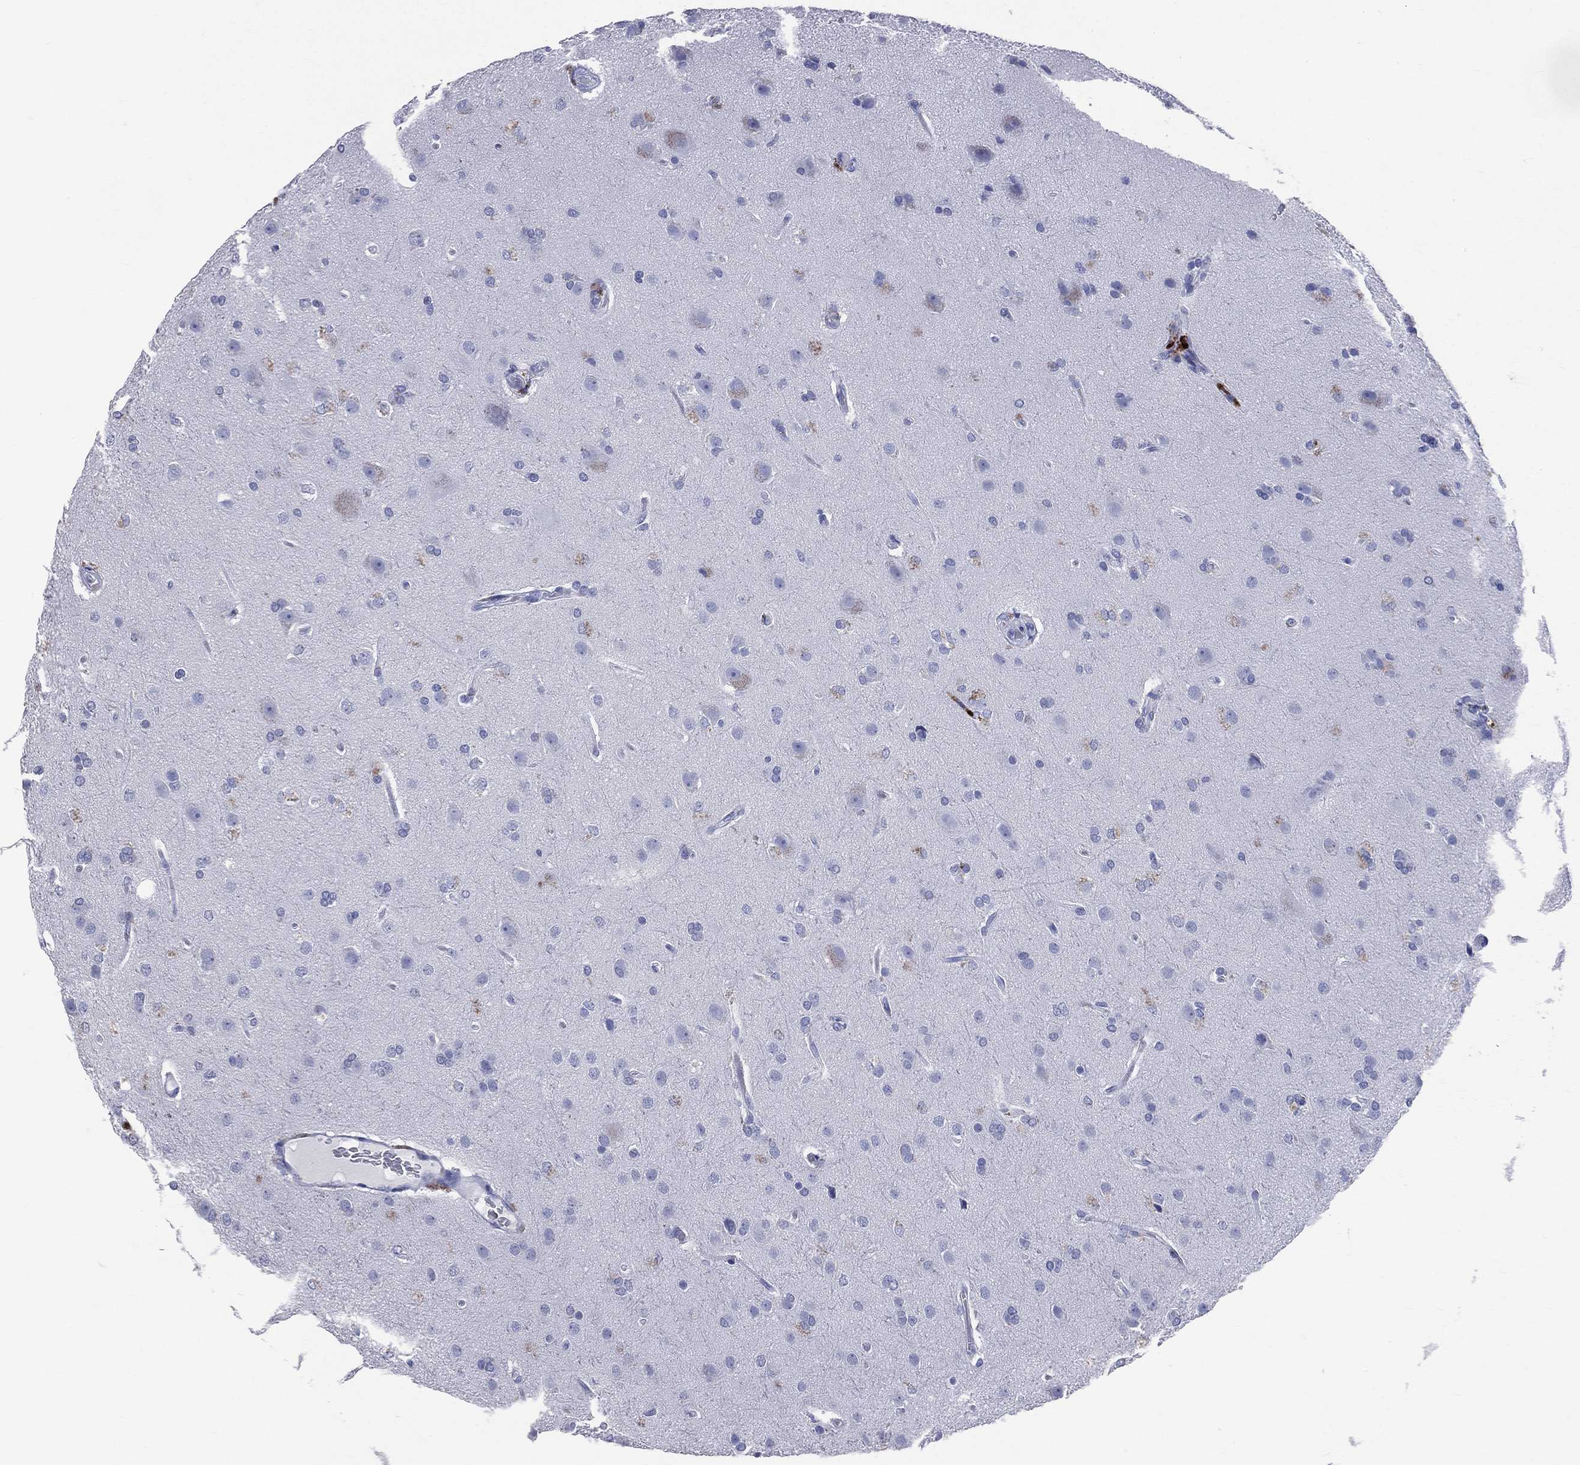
{"staining": {"intensity": "negative", "quantity": "none", "location": "none"}, "tissue": "glioma", "cell_type": "Tumor cells", "image_type": "cancer", "snomed": [{"axis": "morphology", "description": "Glioma, malignant, High grade"}, {"axis": "topography", "description": "Brain"}], "caption": "This image is of malignant high-grade glioma stained with immunohistochemistry (IHC) to label a protein in brown with the nuclei are counter-stained blue. There is no expression in tumor cells.", "gene": "PGLYRP1", "patient": {"sex": "male", "age": 68}}